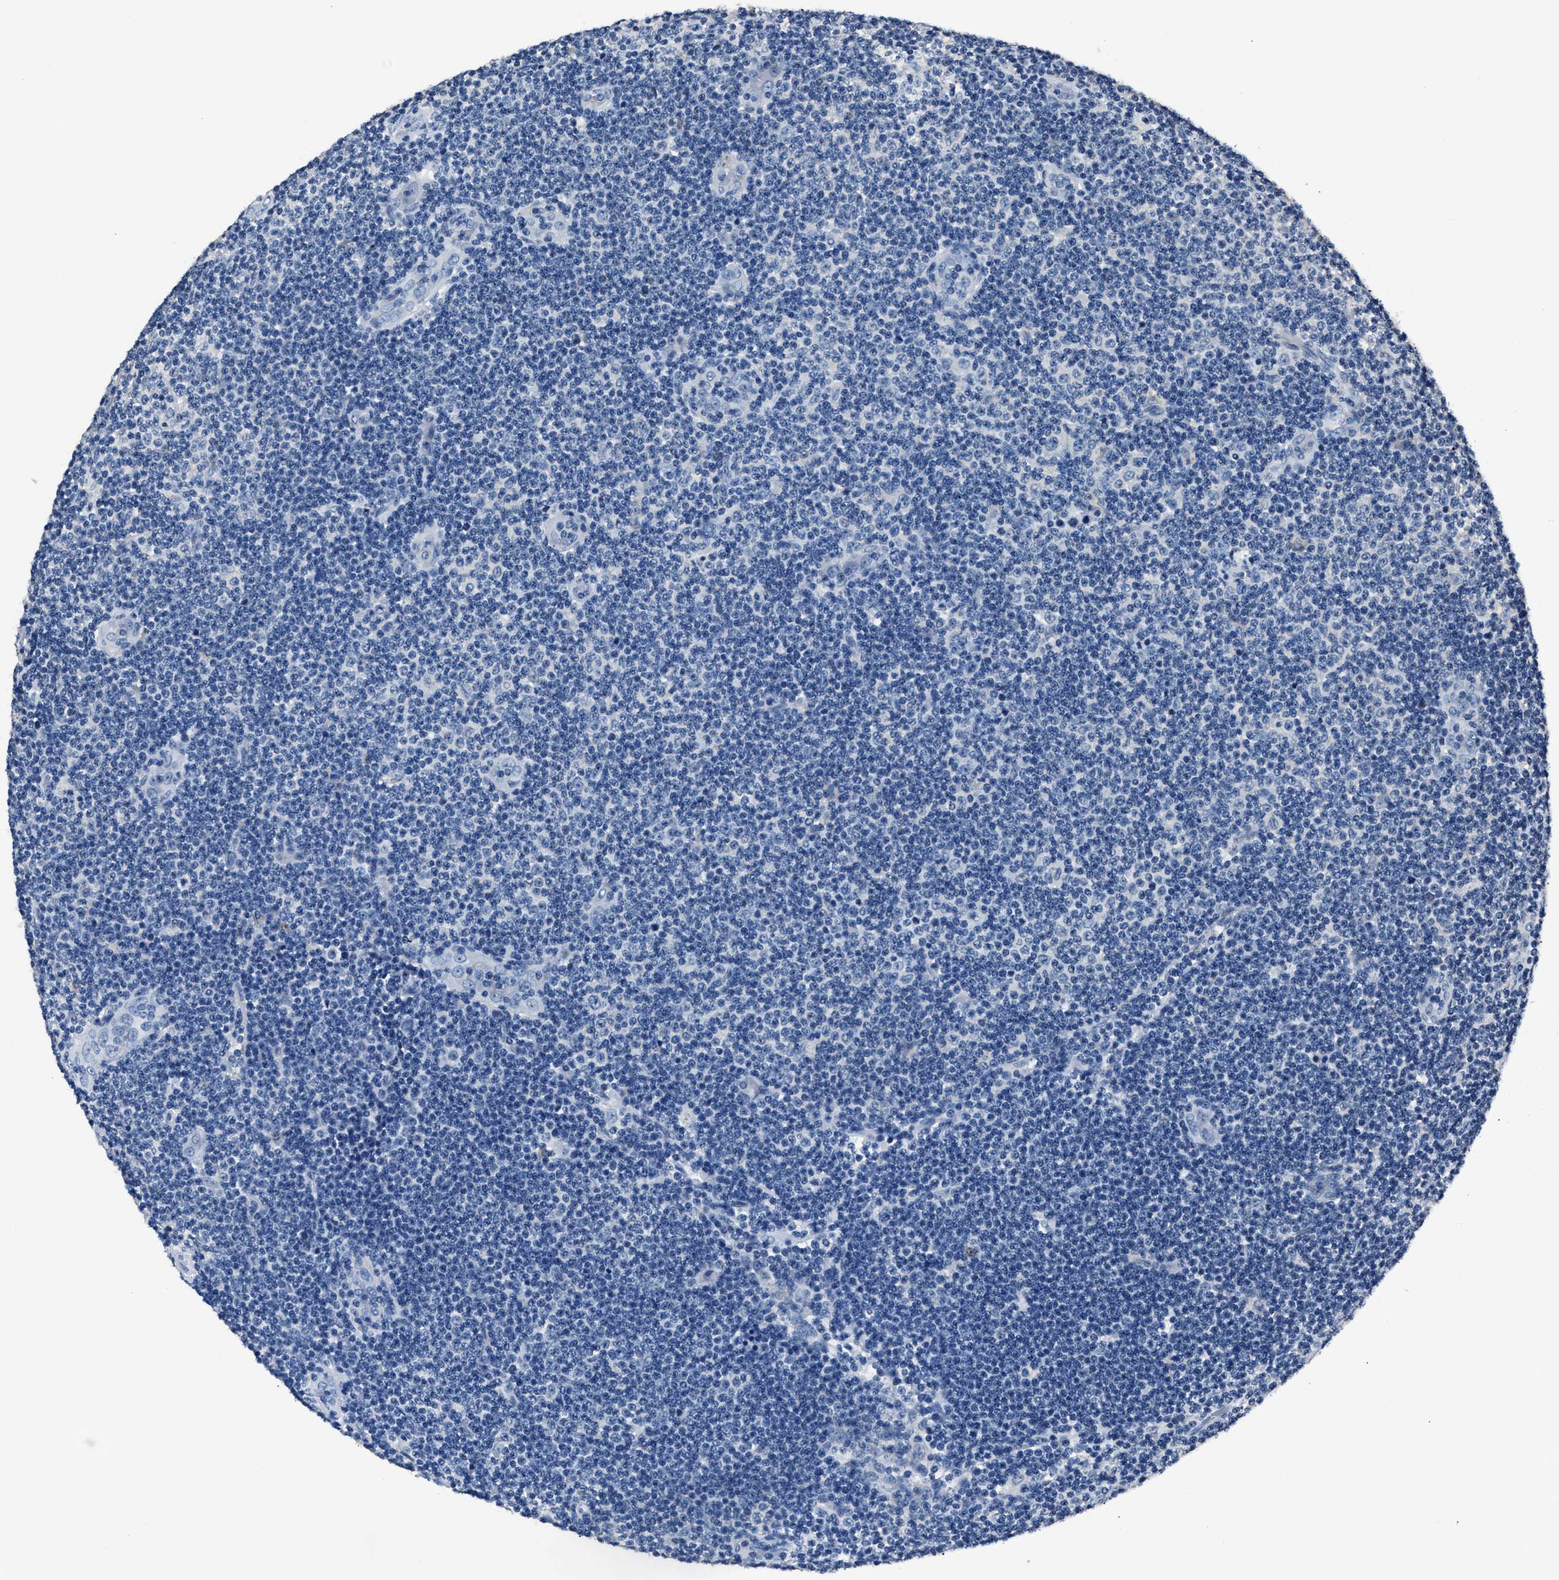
{"staining": {"intensity": "negative", "quantity": "none", "location": "none"}, "tissue": "lymphoma", "cell_type": "Tumor cells", "image_type": "cancer", "snomed": [{"axis": "morphology", "description": "Malignant lymphoma, non-Hodgkin's type, Low grade"}, {"axis": "topography", "description": "Lymph node"}], "caption": "IHC photomicrograph of neoplastic tissue: malignant lymphoma, non-Hodgkin's type (low-grade) stained with DAB (3,3'-diaminobenzidine) reveals no significant protein positivity in tumor cells.", "gene": "DNAJC24", "patient": {"sex": "male", "age": 83}}